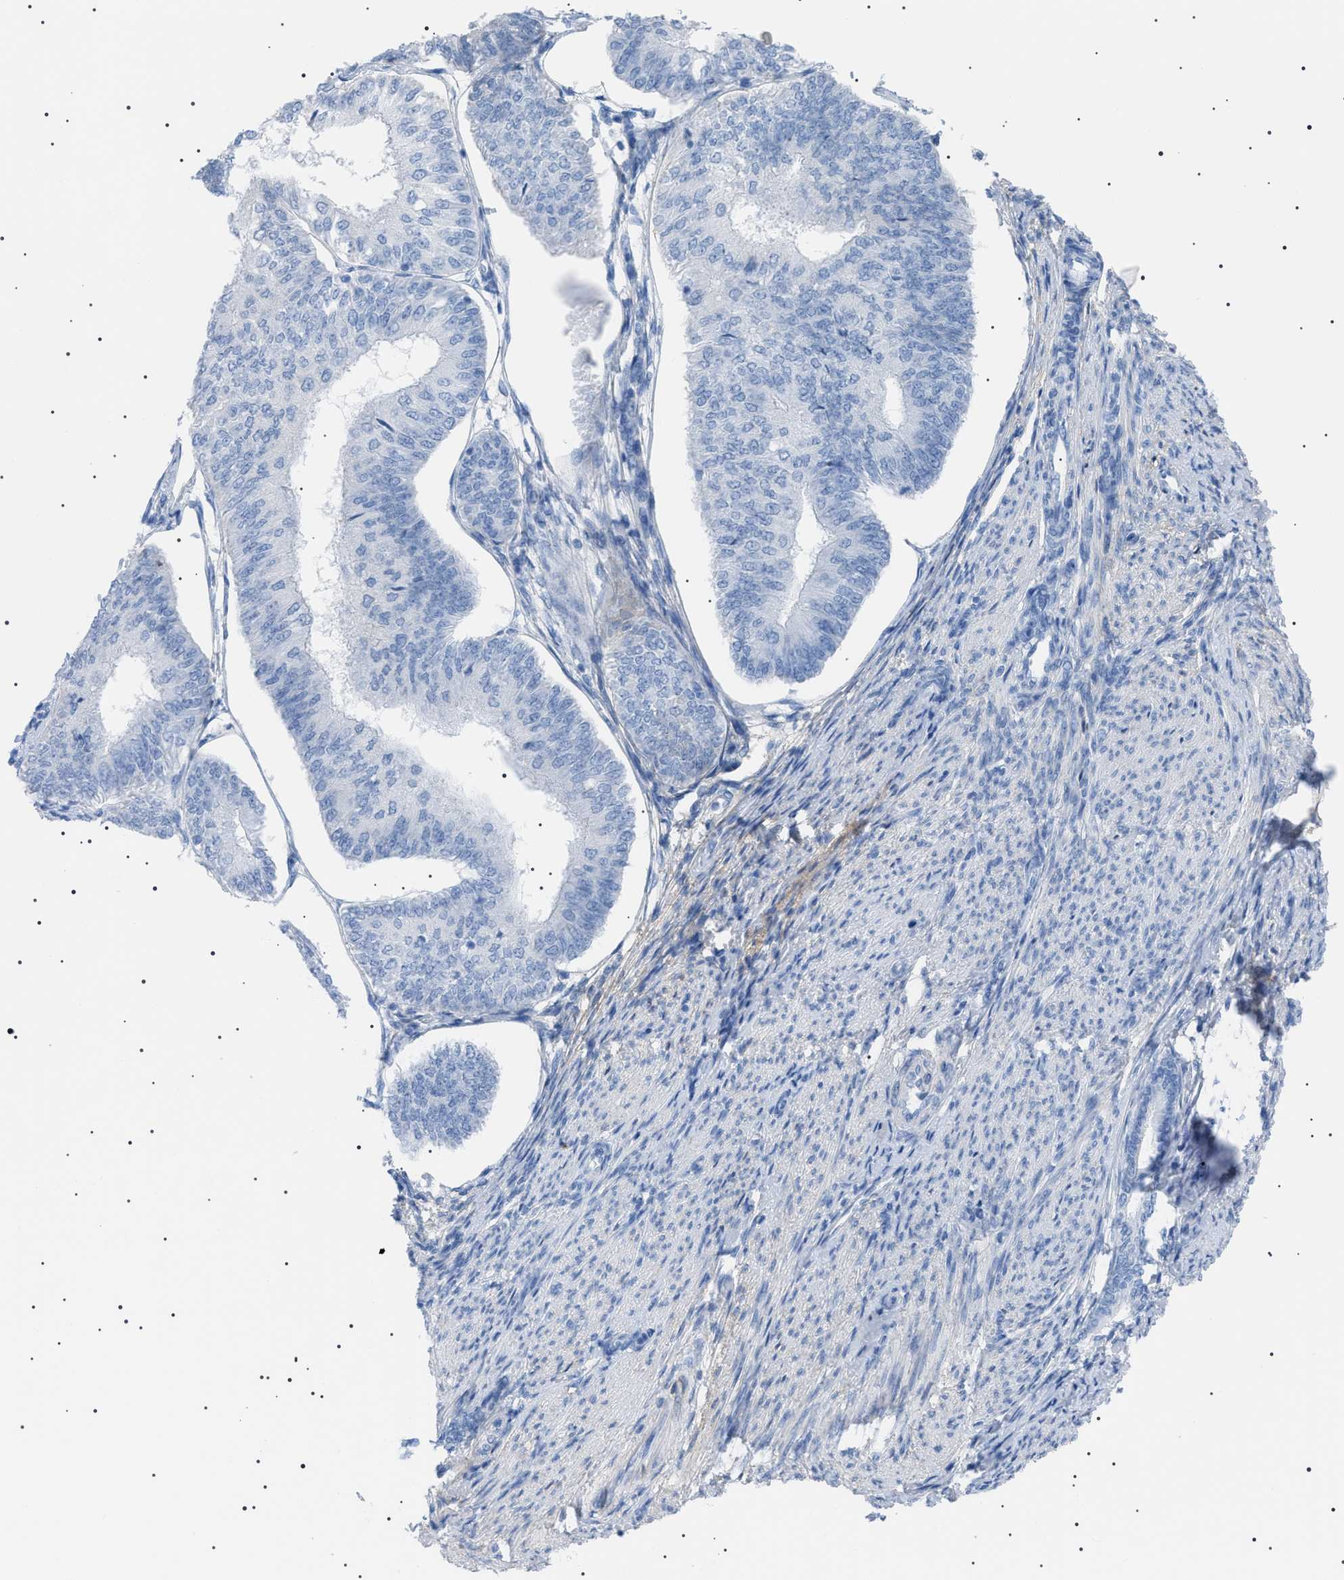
{"staining": {"intensity": "negative", "quantity": "none", "location": "none"}, "tissue": "endometrial cancer", "cell_type": "Tumor cells", "image_type": "cancer", "snomed": [{"axis": "morphology", "description": "Adenocarcinoma, NOS"}, {"axis": "topography", "description": "Endometrium"}], "caption": "Endometrial cancer was stained to show a protein in brown. There is no significant staining in tumor cells.", "gene": "LPA", "patient": {"sex": "female", "age": 58}}